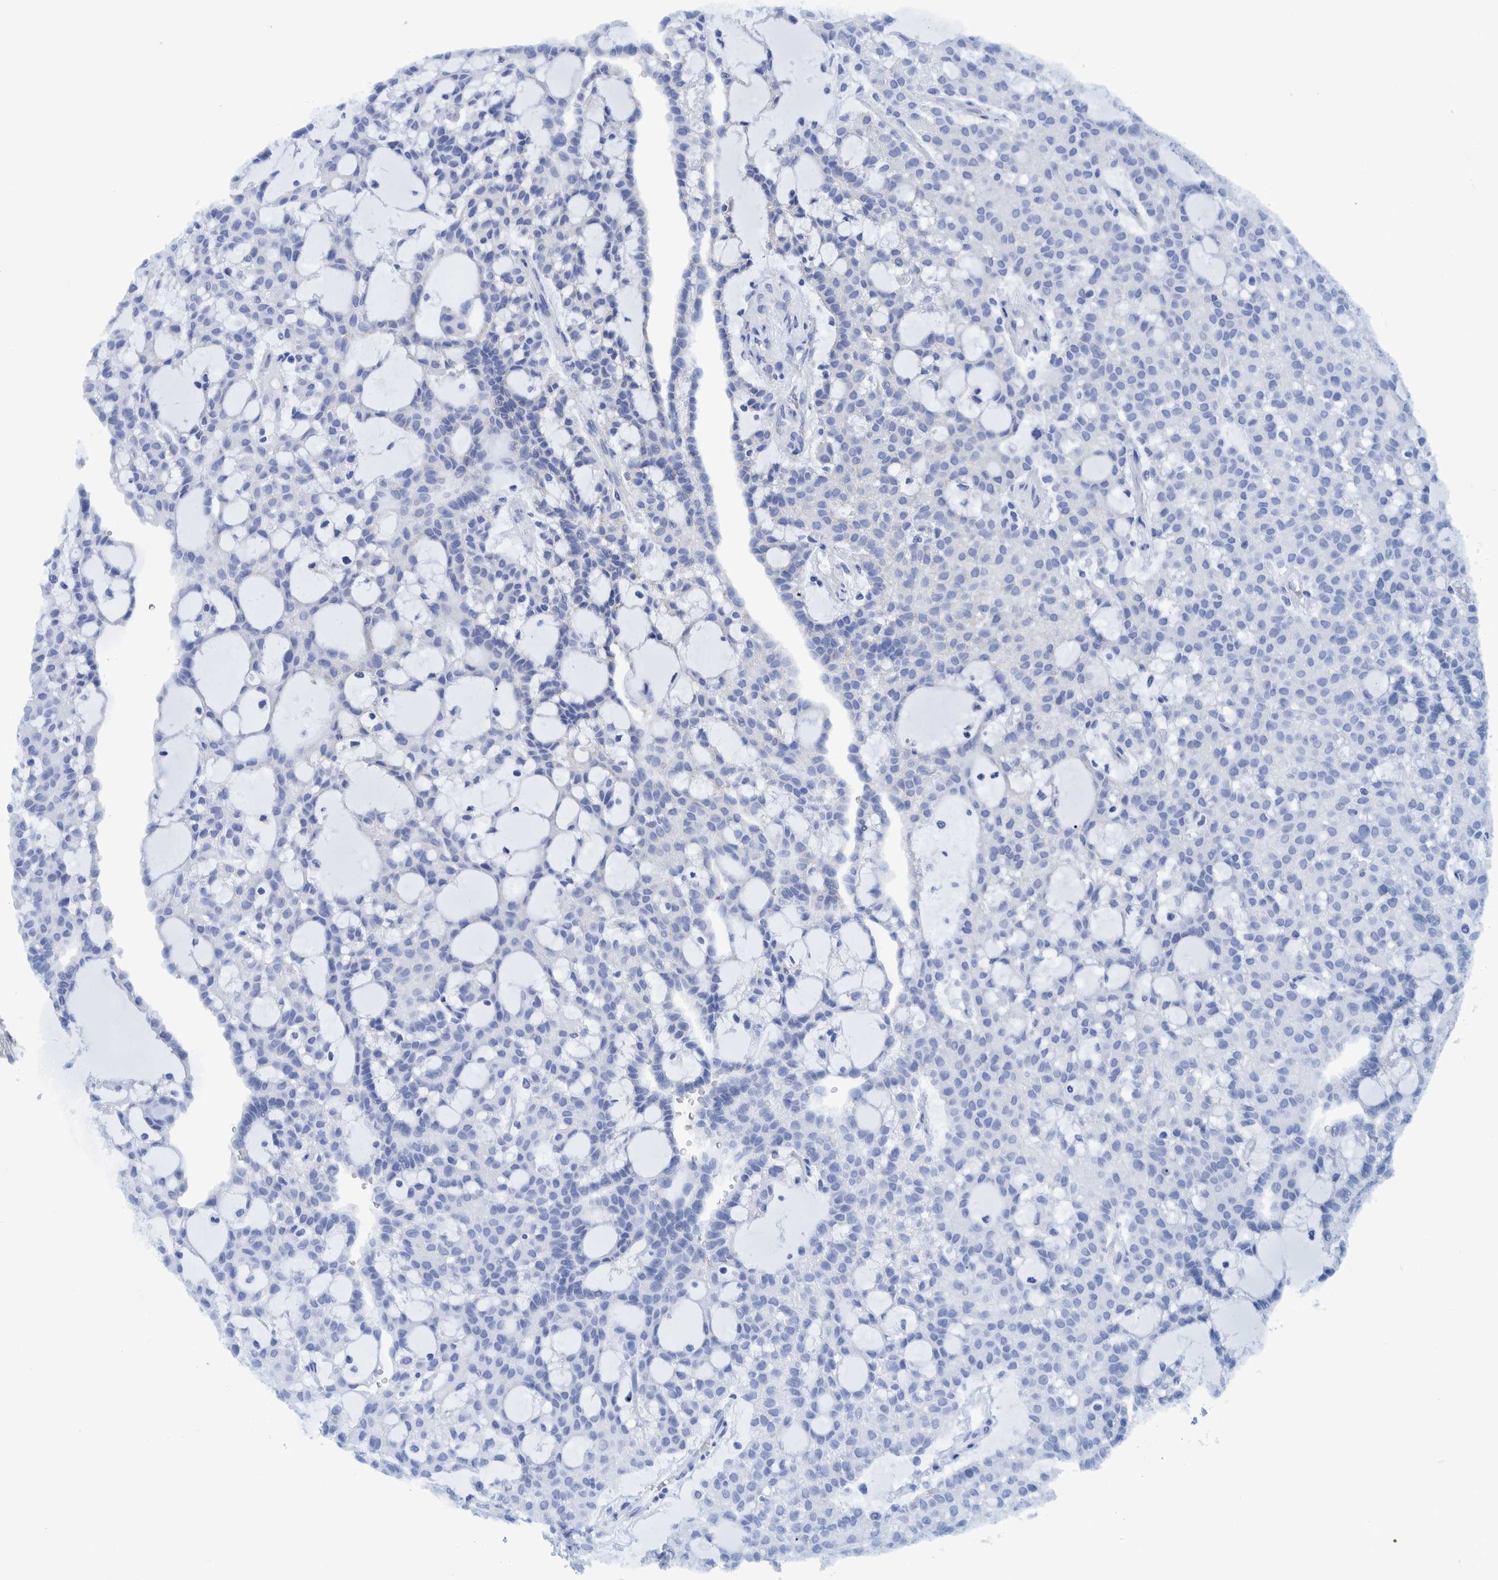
{"staining": {"intensity": "negative", "quantity": "none", "location": "none"}, "tissue": "renal cancer", "cell_type": "Tumor cells", "image_type": "cancer", "snomed": [{"axis": "morphology", "description": "Adenocarcinoma, NOS"}, {"axis": "topography", "description": "Kidney"}], "caption": "The immunohistochemistry (IHC) photomicrograph has no significant staining in tumor cells of renal cancer tissue. Nuclei are stained in blue.", "gene": "BZW2", "patient": {"sex": "male", "age": 63}}